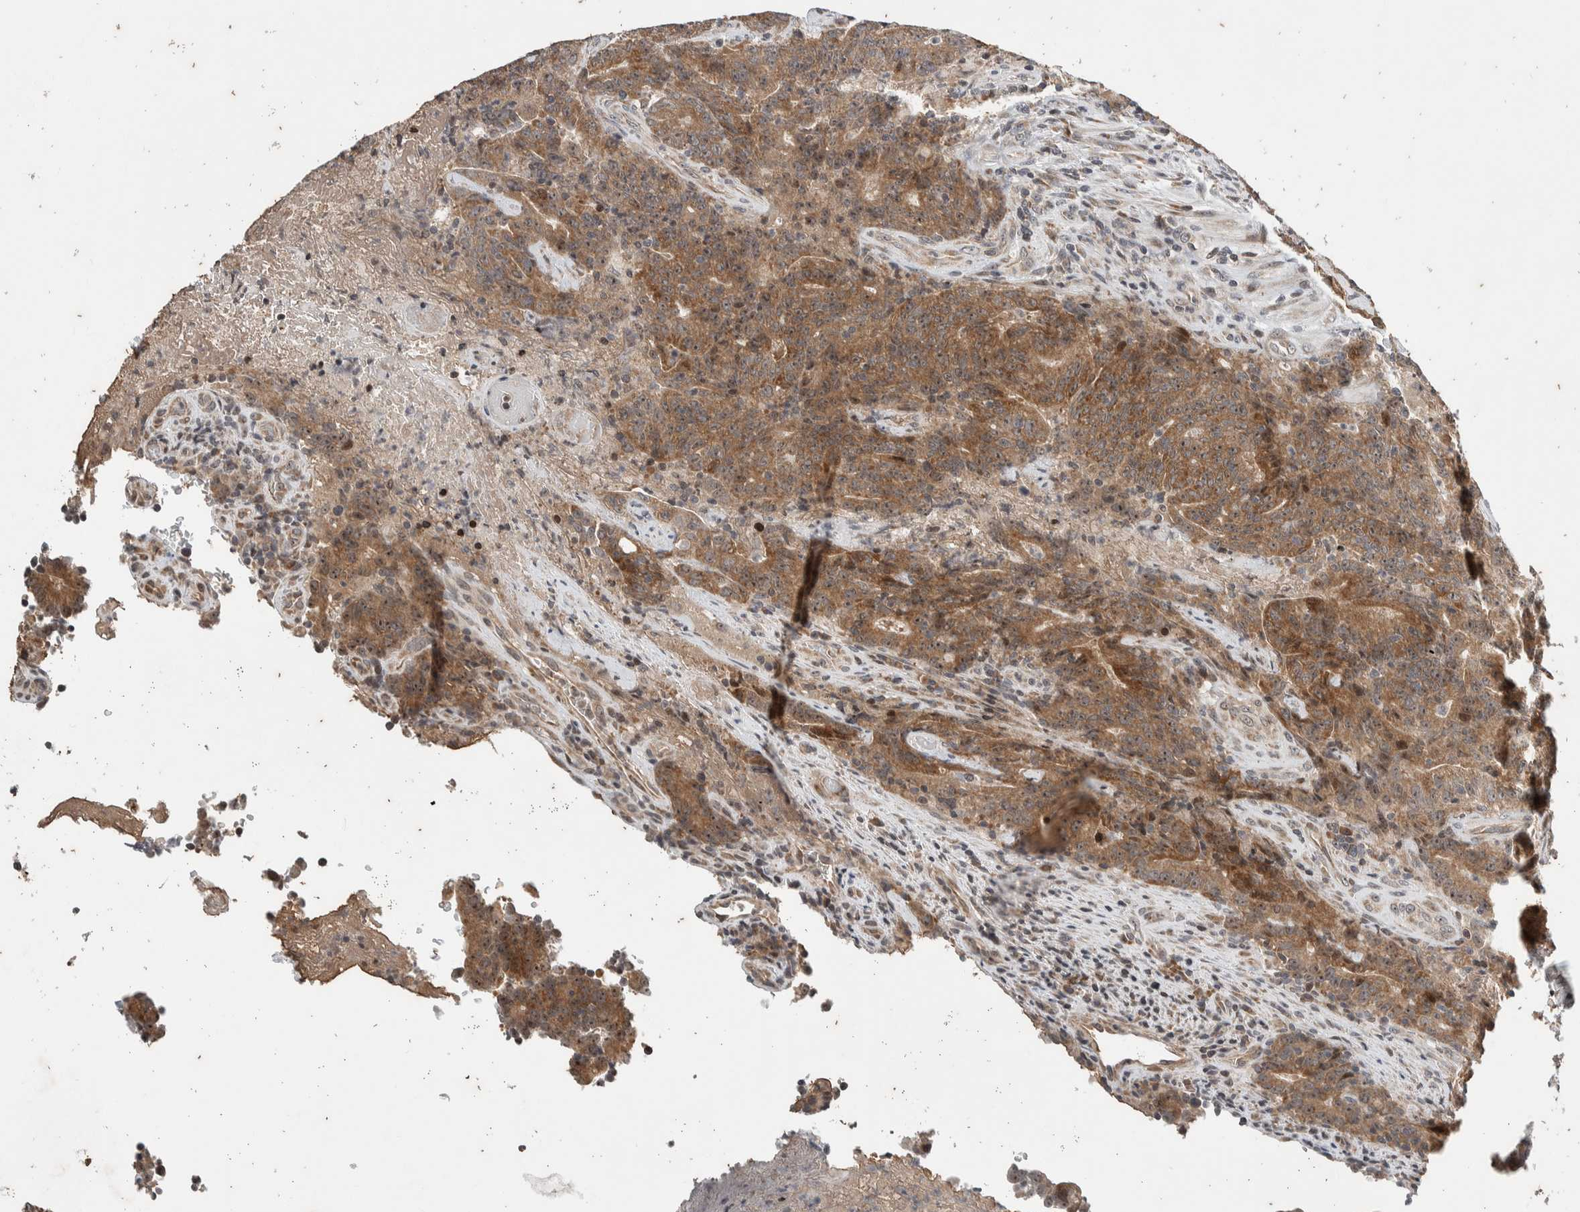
{"staining": {"intensity": "moderate", "quantity": ">75%", "location": "cytoplasmic/membranous"}, "tissue": "colorectal cancer", "cell_type": "Tumor cells", "image_type": "cancer", "snomed": [{"axis": "morphology", "description": "Normal tissue, NOS"}, {"axis": "morphology", "description": "Adenocarcinoma, NOS"}, {"axis": "topography", "description": "Colon"}], "caption": "Colorectal cancer (adenocarcinoma) tissue demonstrates moderate cytoplasmic/membranous expression in approximately >75% of tumor cells", "gene": "ATXN7L1", "patient": {"sex": "female", "age": 75}}